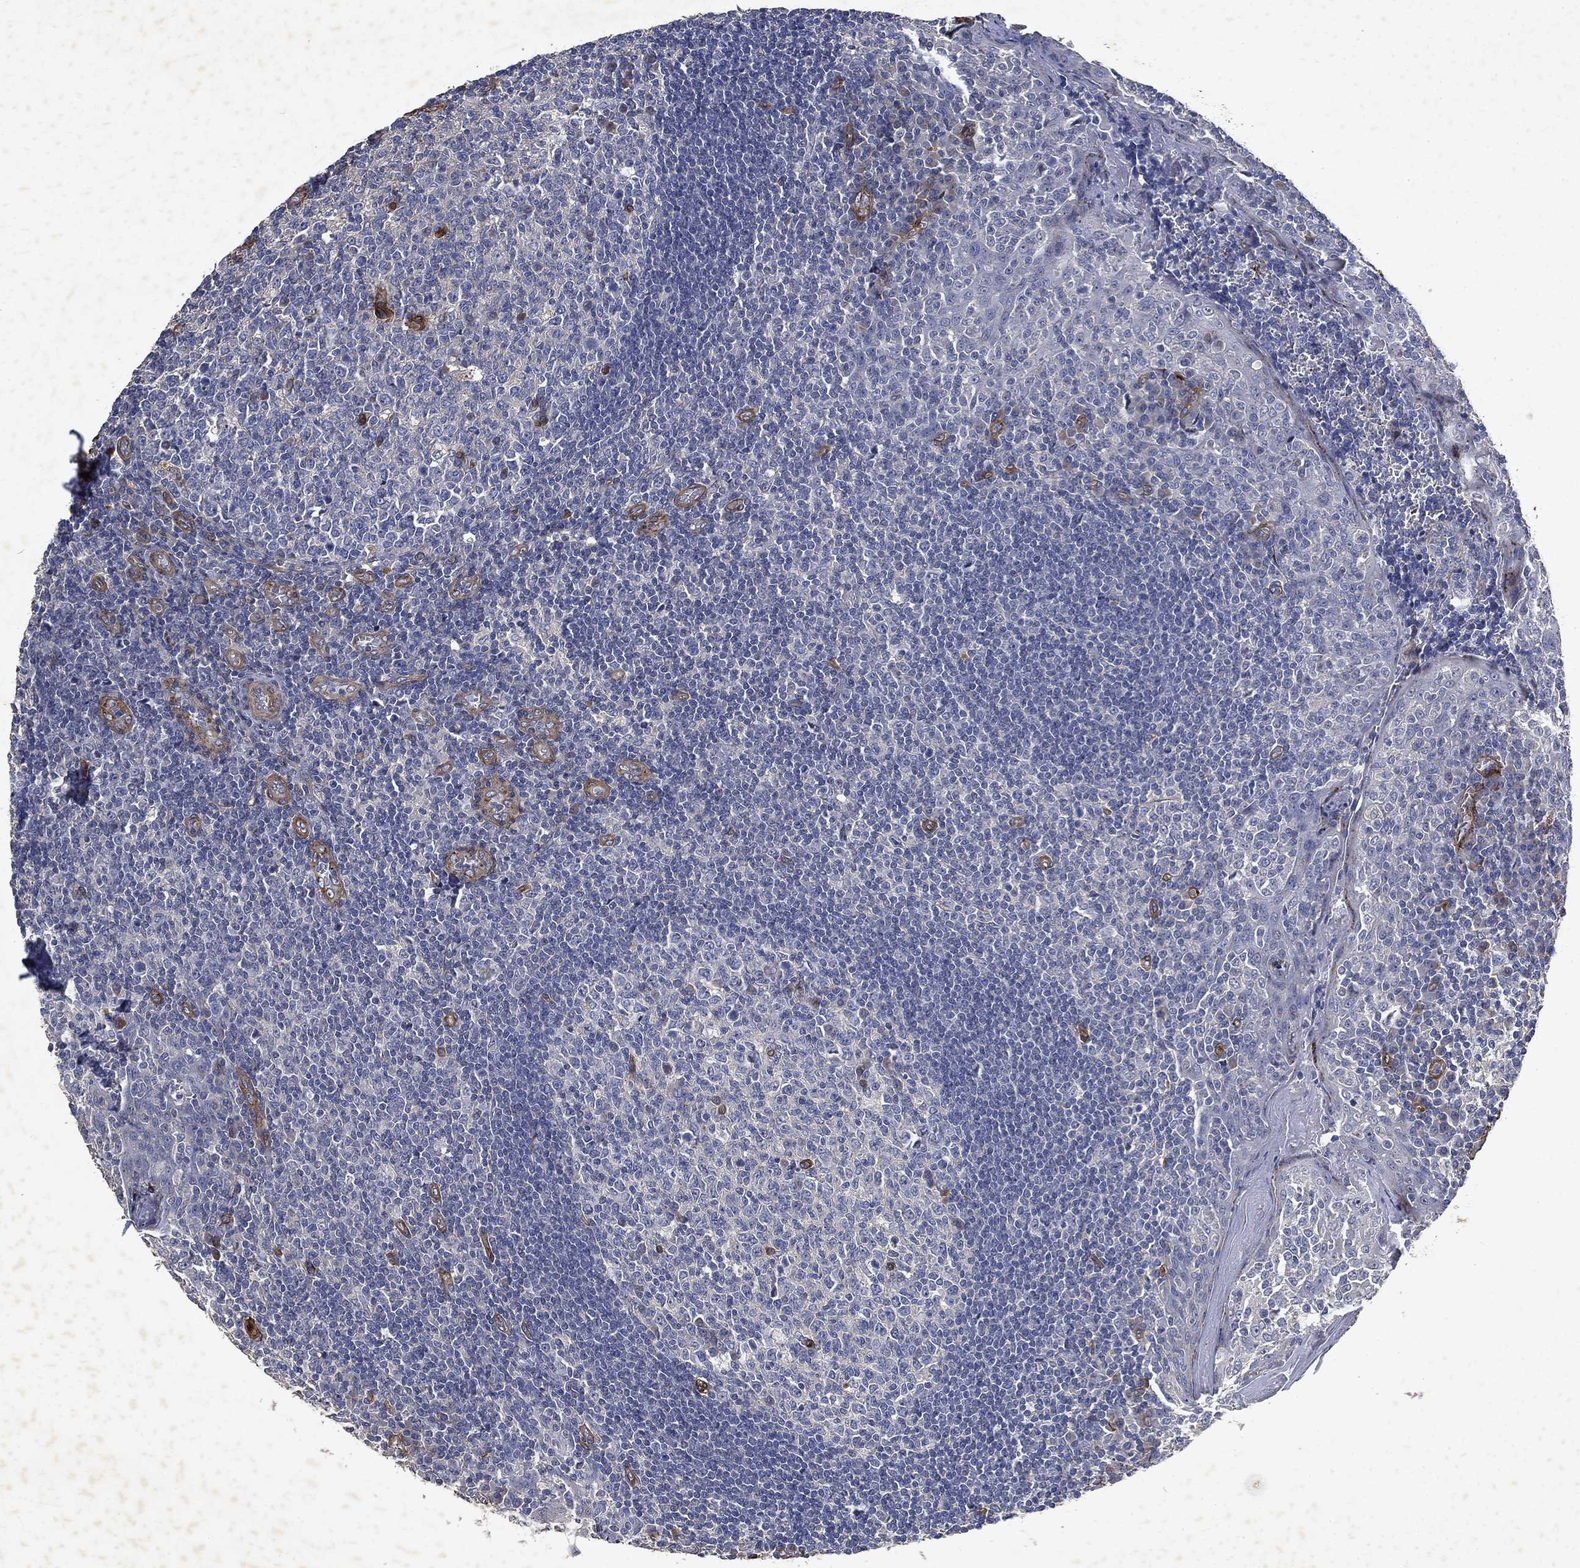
{"staining": {"intensity": "negative", "quantity": "none", "location": "none"}, "tissue": "tonsil", "cell_type": "Germinal center cells", "image_type": "normal", "snomed": [{"axis": "morphology", "description": "Normal tissue, NOS"}, {"axis": "topography", "description": "Tonsil"}], "caption": "DAB (3,3'-diaminobenzidine) immunohistochemical staining of normal tonsil shows no significant expression in germinal center cells.", "gene": "COL4A2", "patient": {"sex": "female", "age": 13}}